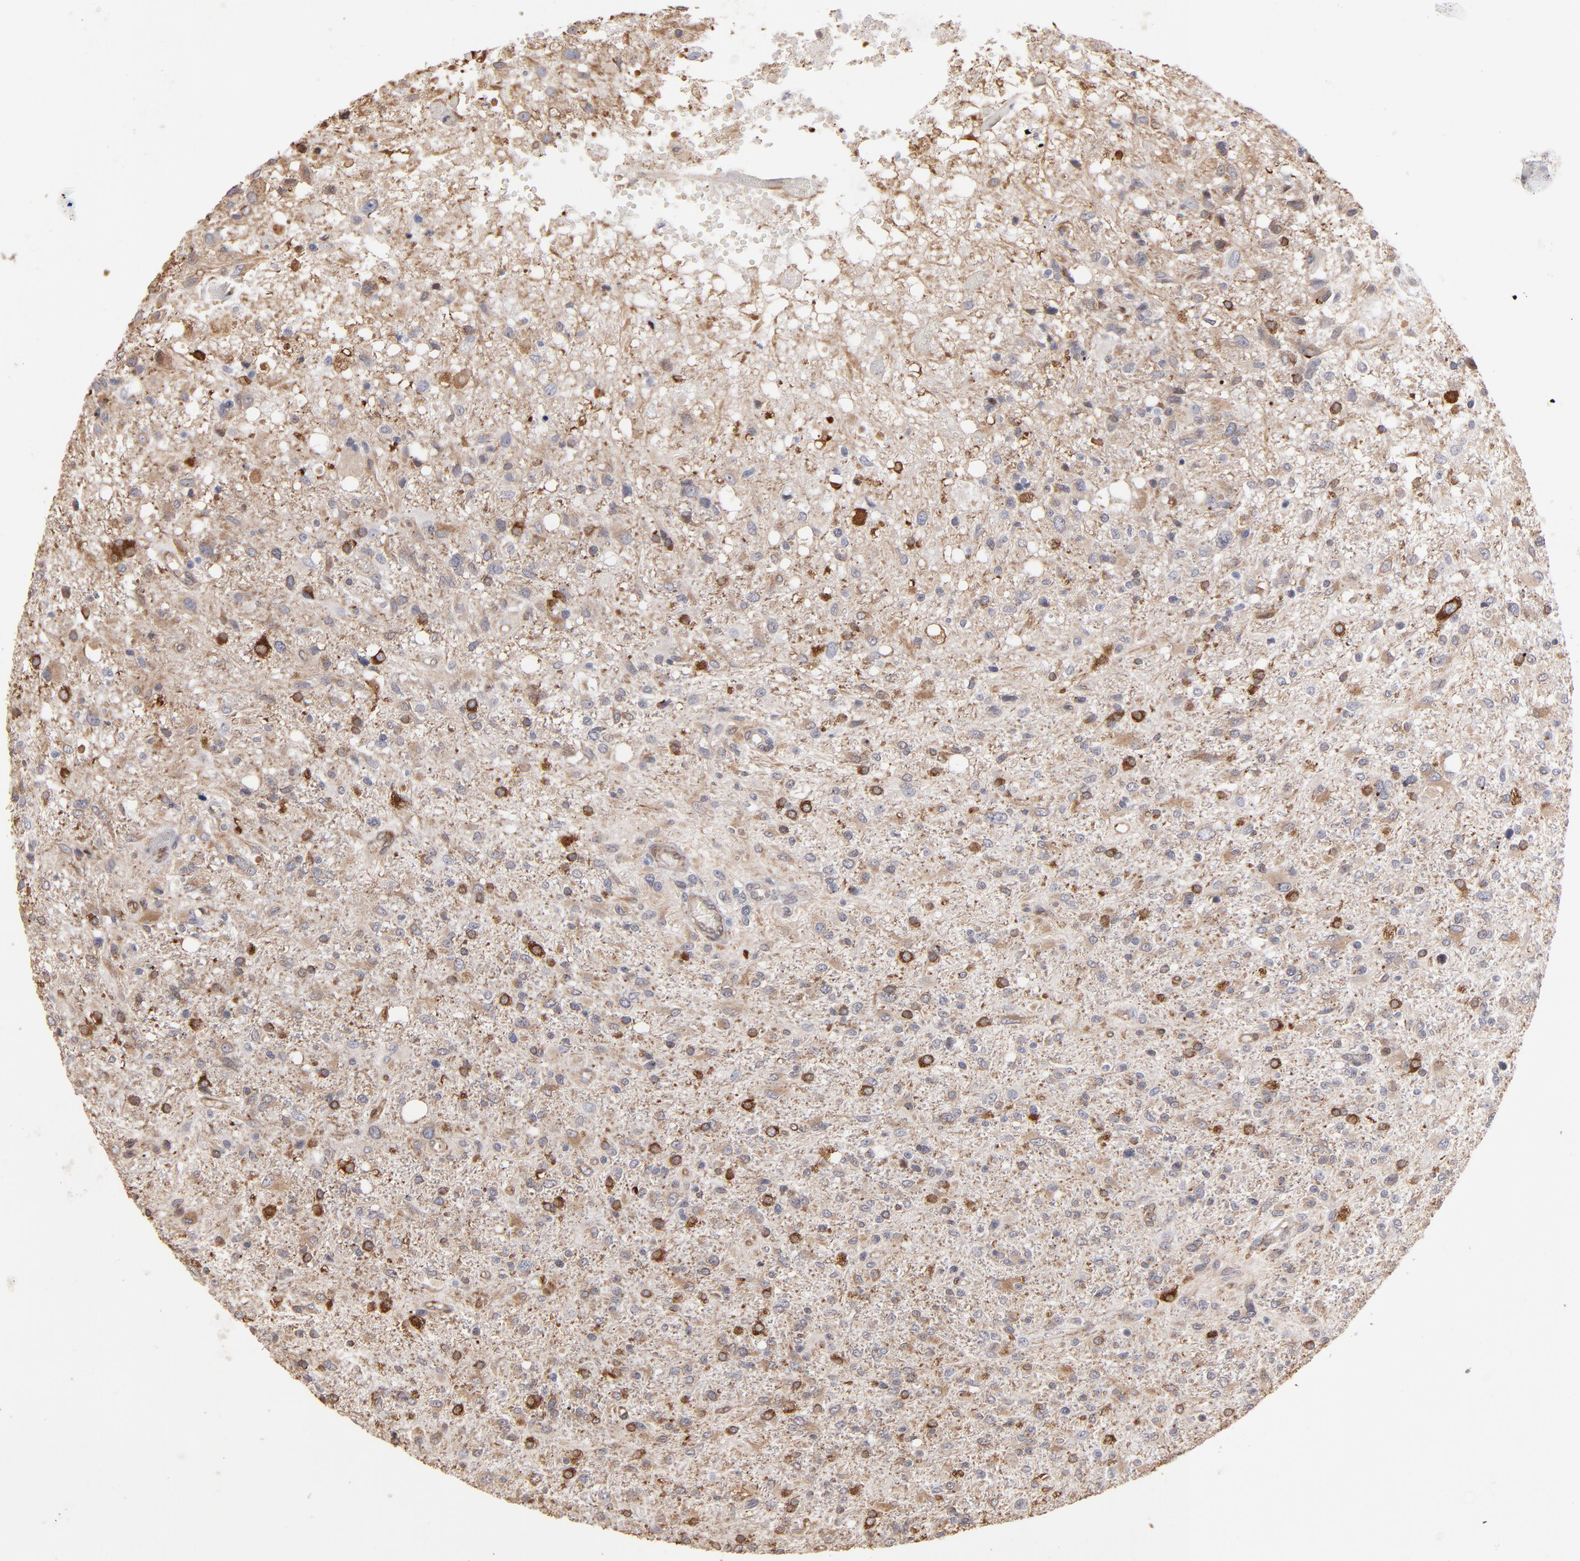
{"staining": {"intensity": "moderate", "quantity": "25%-75%", "location": "cytoplasmic/membranous"}, "tissue": "glioma", "cell_type": "Tumor cells", "image_type": "cancer", "snomed": [{"axis": "morphology", "description": "Glioma, malignant, High grade"}, {"axis": "topography", "description": "Cerebral cortex"}], "caption": "This image reveals glioma stained with immunohistochemistry (IHC) to label a protein in brown. The cytoplasmic/membranous of tumor cells show moderate positivity for the protein. Nuclei are counter-stained blue.", "gene": "PGRMC1", "patient": {"sex": "male", "age": 76}}